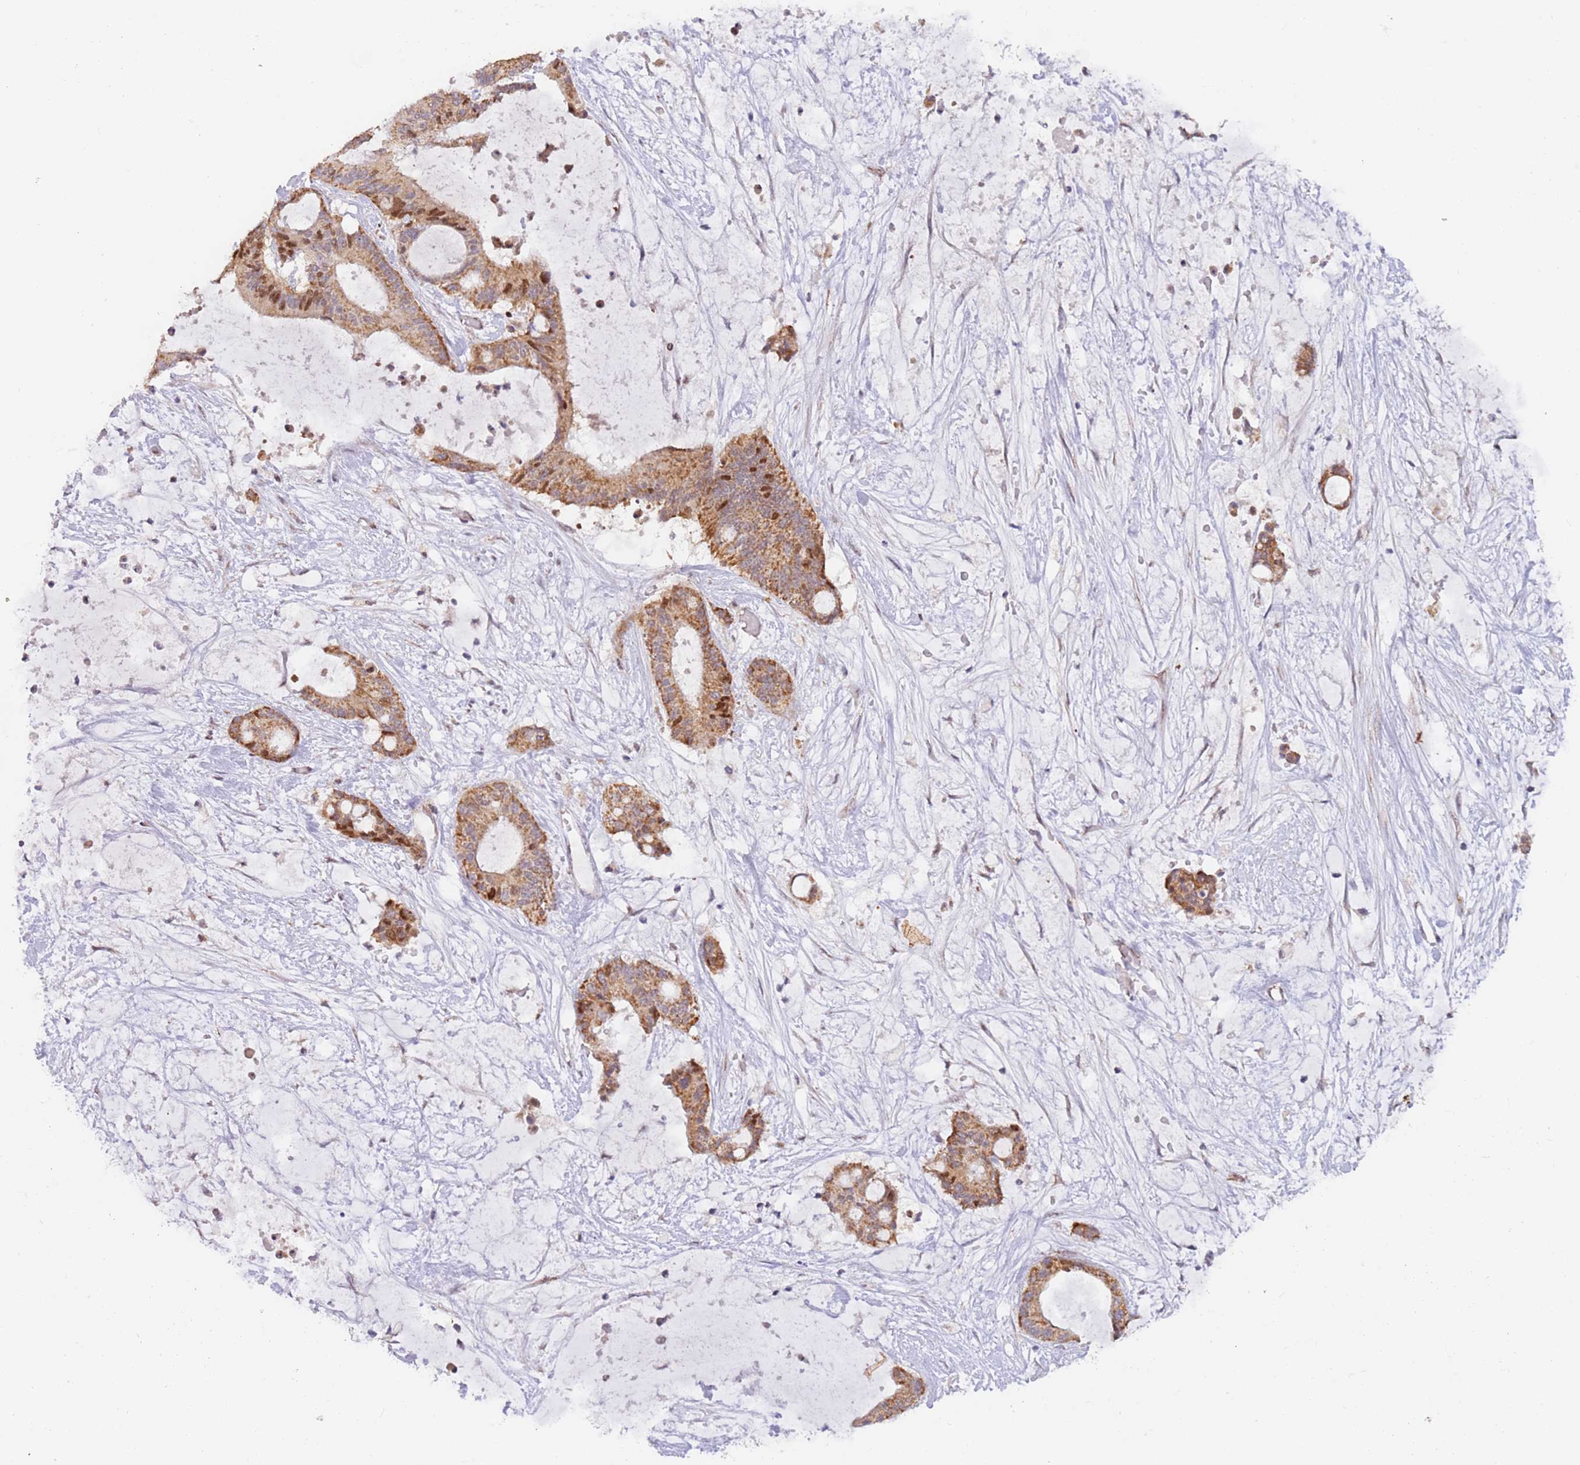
{"staining": {"intensity": "strong", "quantity": ">75%", "location": "cytoplasmic/membranous"}, "tissue": "liver cancer", "cell_type": "Tumor cells", "image_type": "cancer", "snomed": [{"axis": "morphology", "description": "Normal tissue, NOS"}, {"axis": "morphology", "description": "Cholangiocarcinoma"}, {"axis": "topography", "description": "Liver"}, {"axis": "topography", "description": "Peripheral nerve tissue"}], "caption": "Protein staining shows strong cytoplasmic/membranous expression in approximately >75% of tumor cells in liver cholangiocarcinoma.", "gene": "TIMM13", "patient": {"sex": "female", "age": 73}}